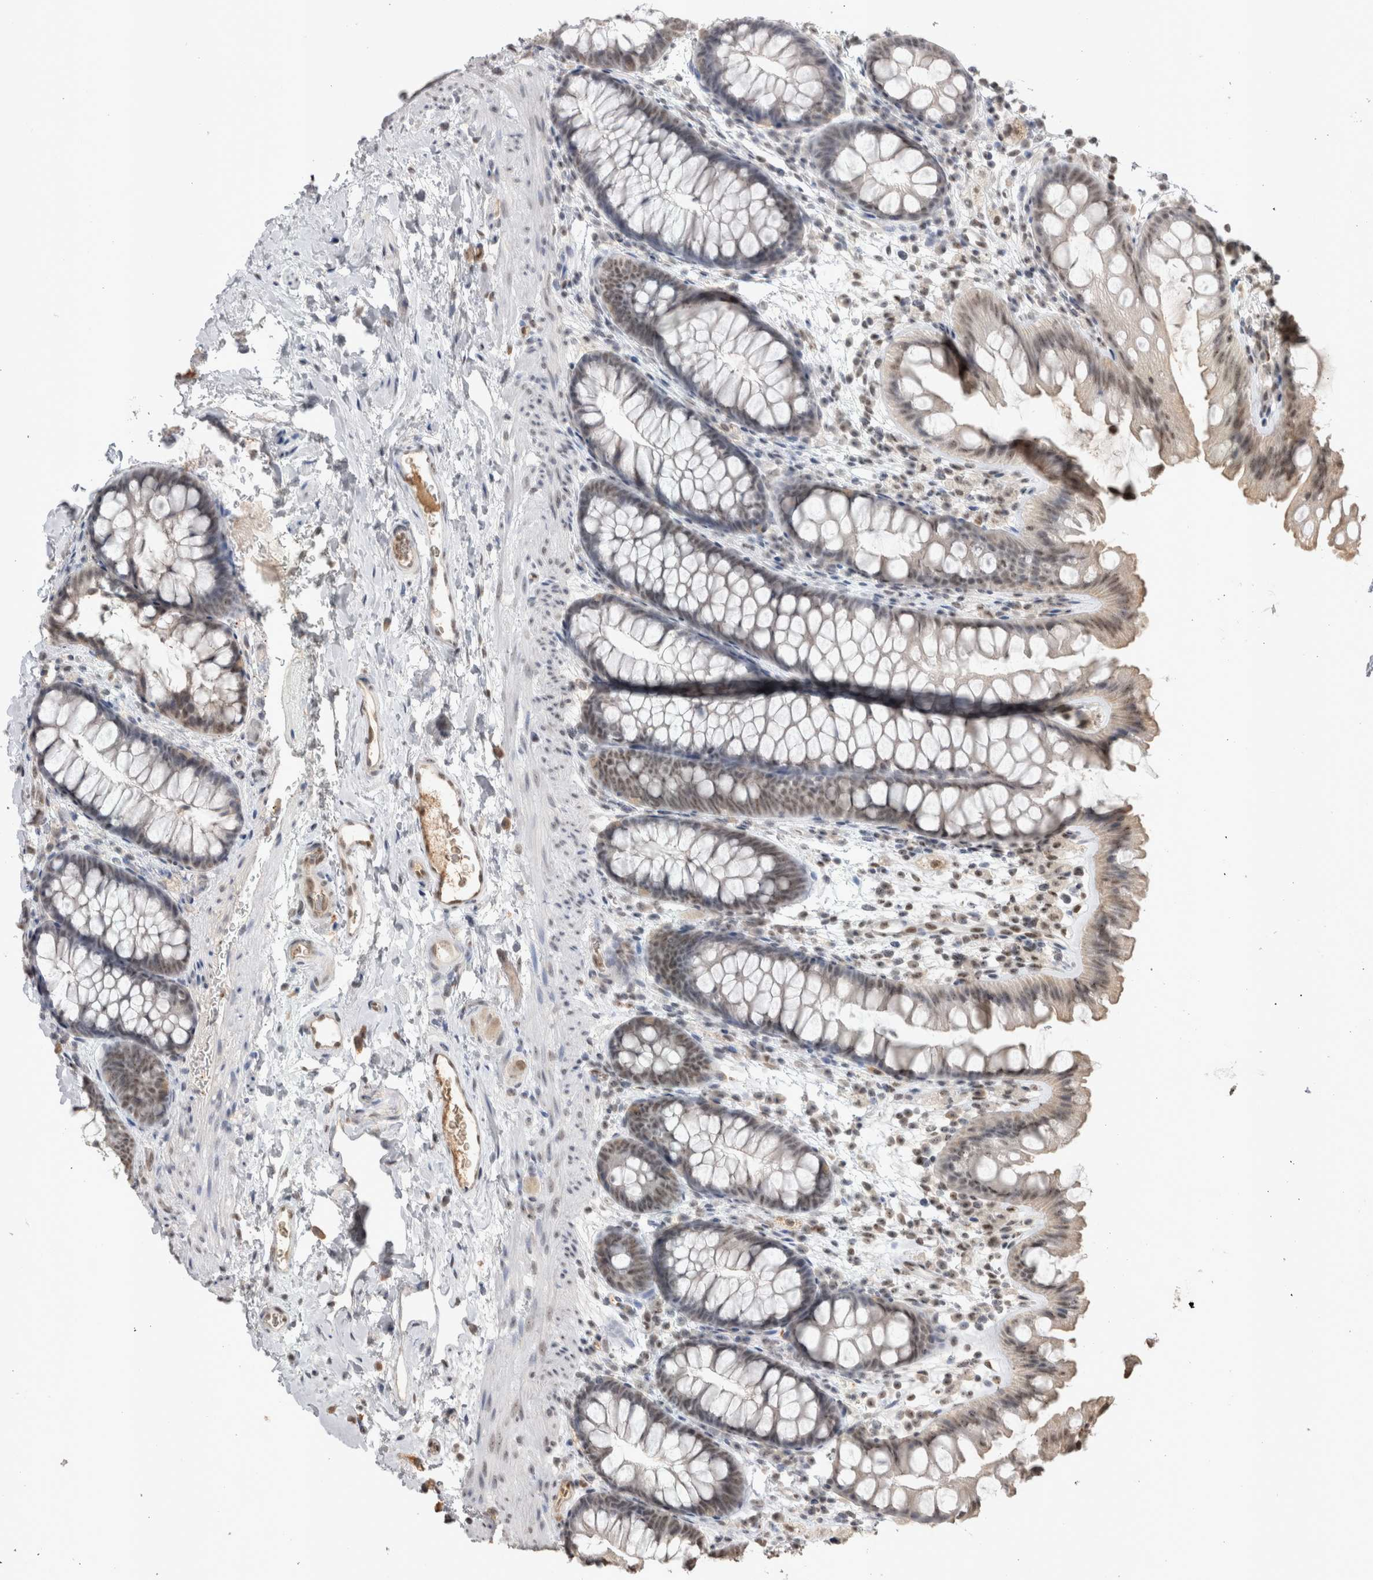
{"staining": {"intensity": "weak", "quantity": ">75%", "location": "cytoplasmic/membranous,nuclear"}, "tissue": "colon", "cell_type": "Endothelial cells", "image_type": "normal", "snomed": [{"axis": "morphology", "description": "Normal tissue, NOS"}, {"axis": "topography", "description": "Colon"}], "caption": "This micrograph demonstrates IHC staining of benign human colon, with low weak cytoplasmic/membranous,nuclear expression in approximately >75% of endothelial cells.", "gene": "DAXX", "patient": {"sex": "female", "age": 62}}